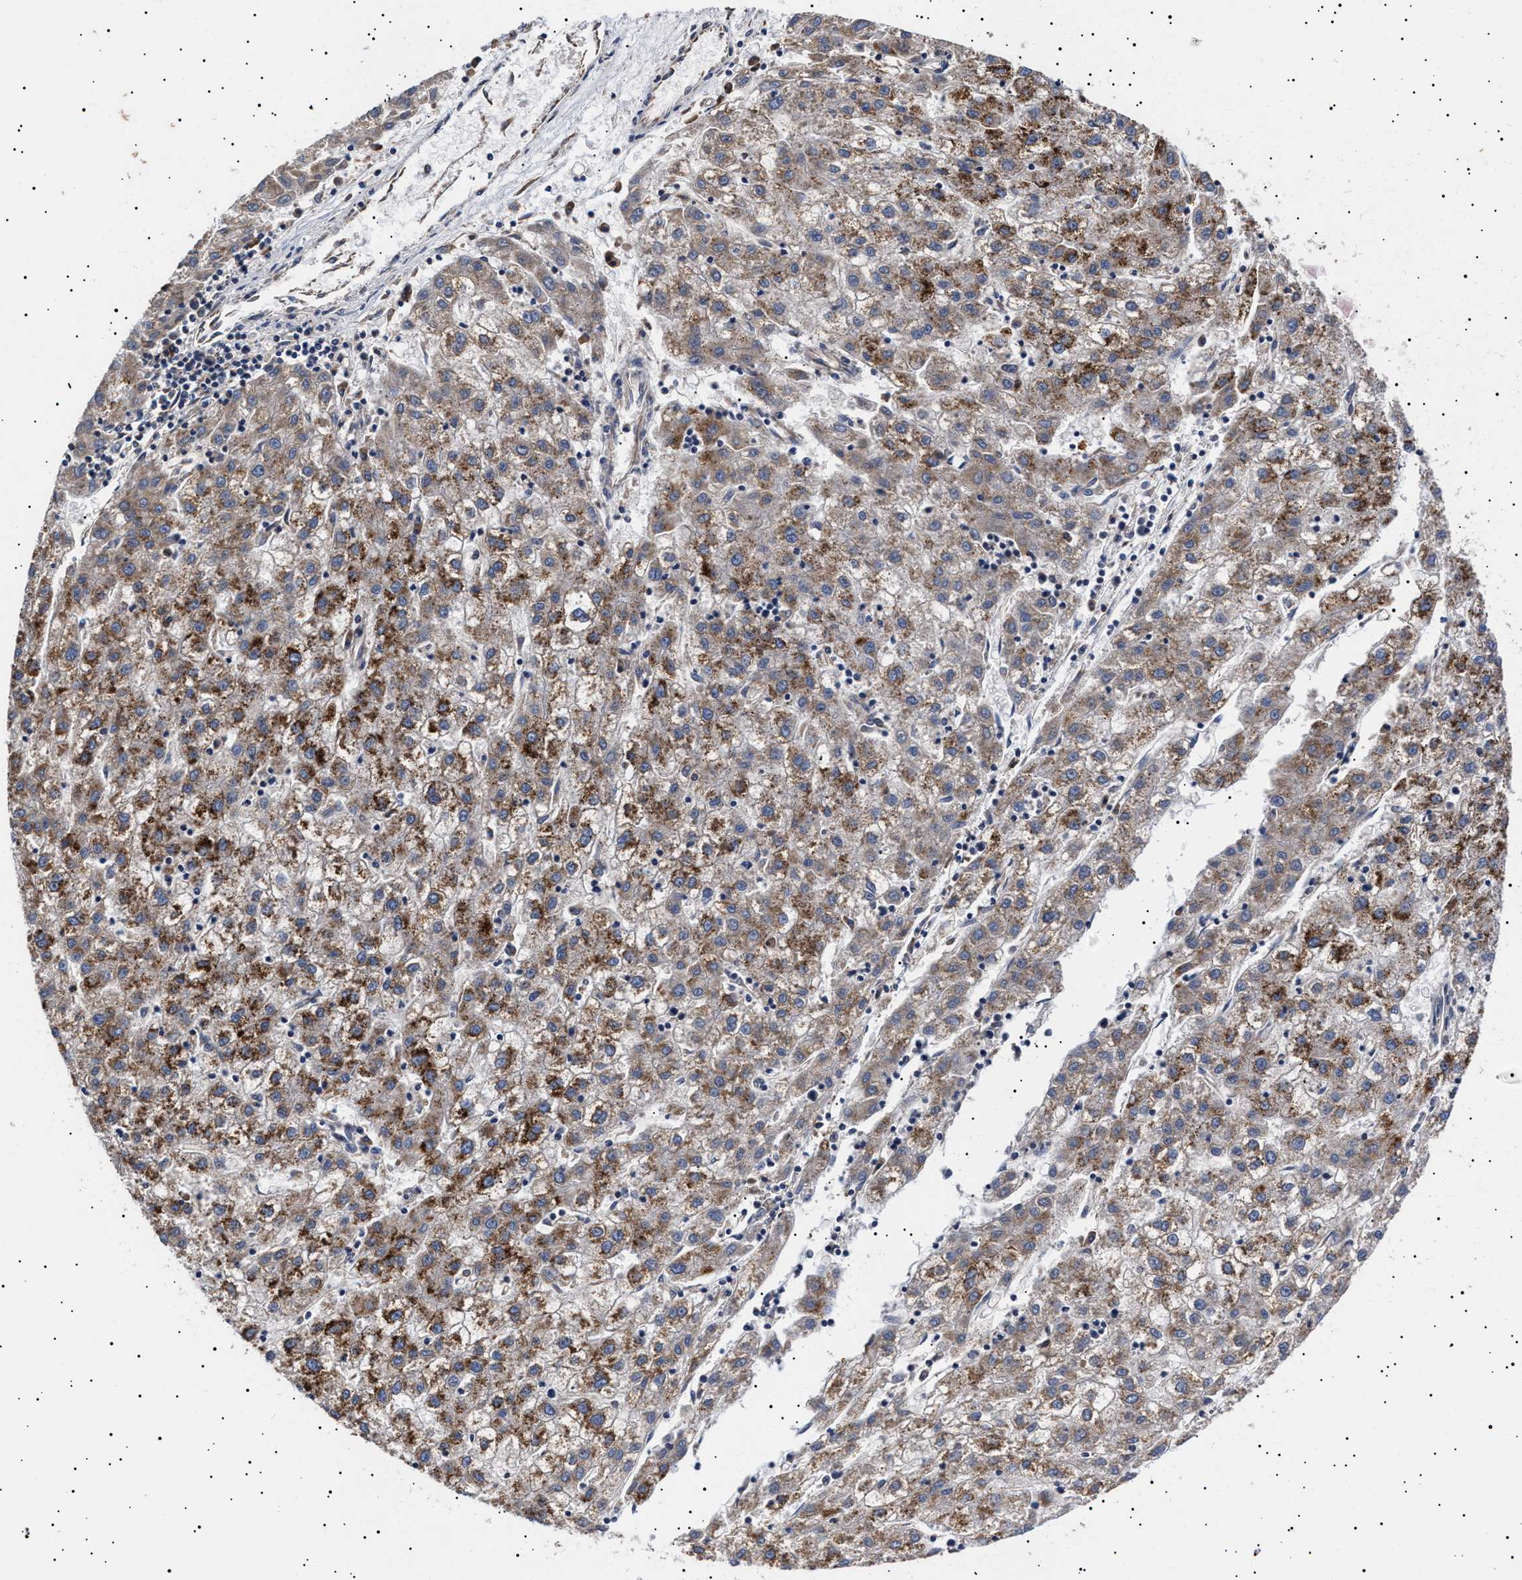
{"staining": {"intensity": "moderate", "quantity": ">75%", "location": "cytoplasmic/membranous"}, "tissue": "liver cancer", "cell_type": "Tumor cells", "image_type": "cancer", "snomed": [{"axis": "morphology", "description": "Carcinoma, Hepatocellular, NOS"}, {"axis": "topography", "description": "Liver"}], "caption": "Immunohistochemical staining of hepatocellular carcinoma (liver) reveals medium levels of moderate cytoplasmic/membranous protein positivity in about >75% of tumor cells.", "gene": "KRBA1", "patient": {"sex": "male", "age": 72}}